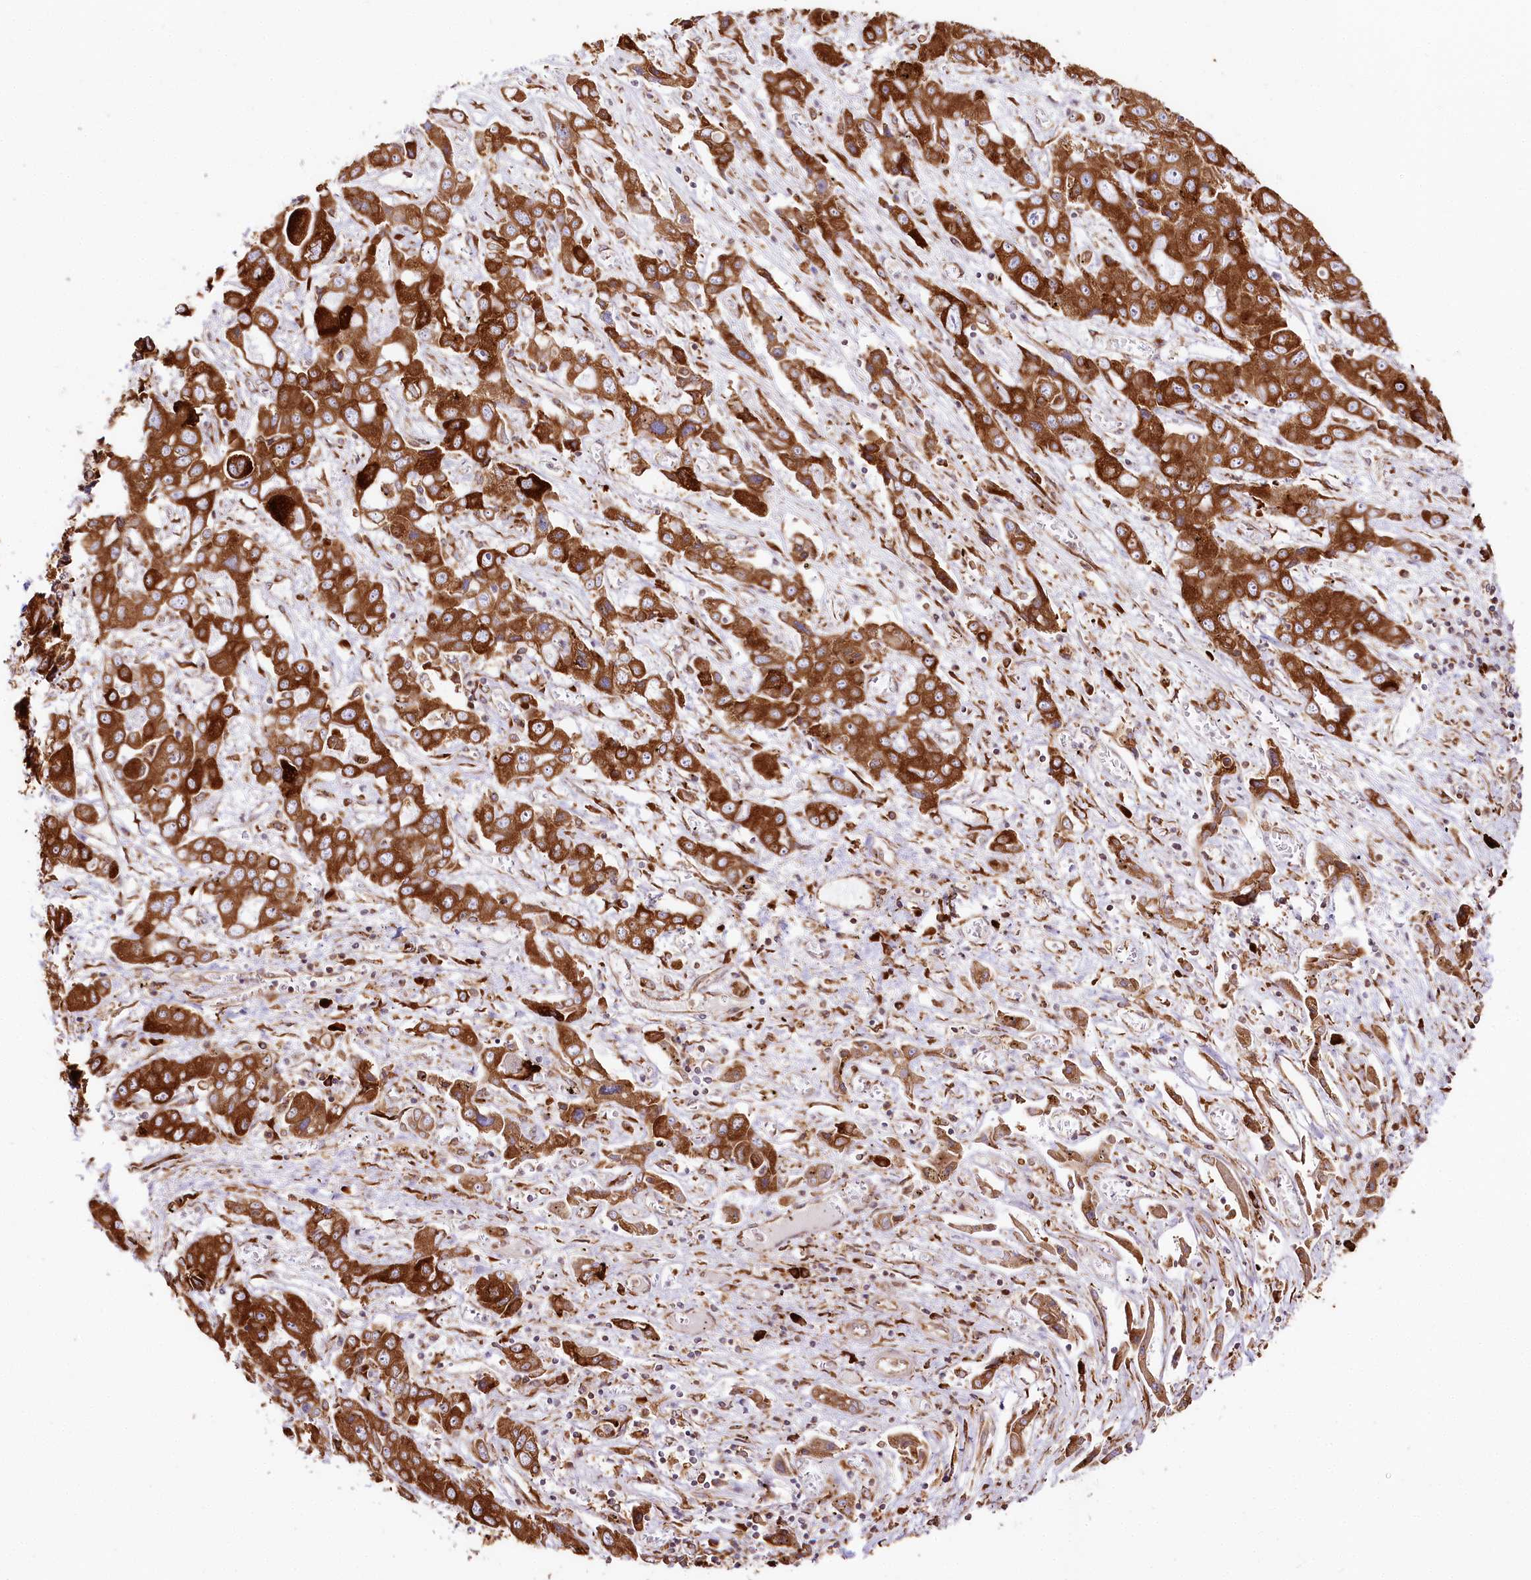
{"staining": {"intensity": "strong", "quantity": ">75%", "location": "cytoplasmic/membranous"}, "tissue": "liver cancer", "cell_type": "Tumor cells", "image_type": "cancer", "snomed": [{"axis": "morphology", "description": "Cholangiocarcinoma"}, {"axis": "topography", "description": "Liver"}], "caption": "Immunohistochemistry (DAB) staining of human liver cancer exhibits strong cytoplasmic/membranous protein positivity in approximately >75% of tumor cells.", "gene": "CNPY2", "patient": {"sex": "male", "age": 67}}